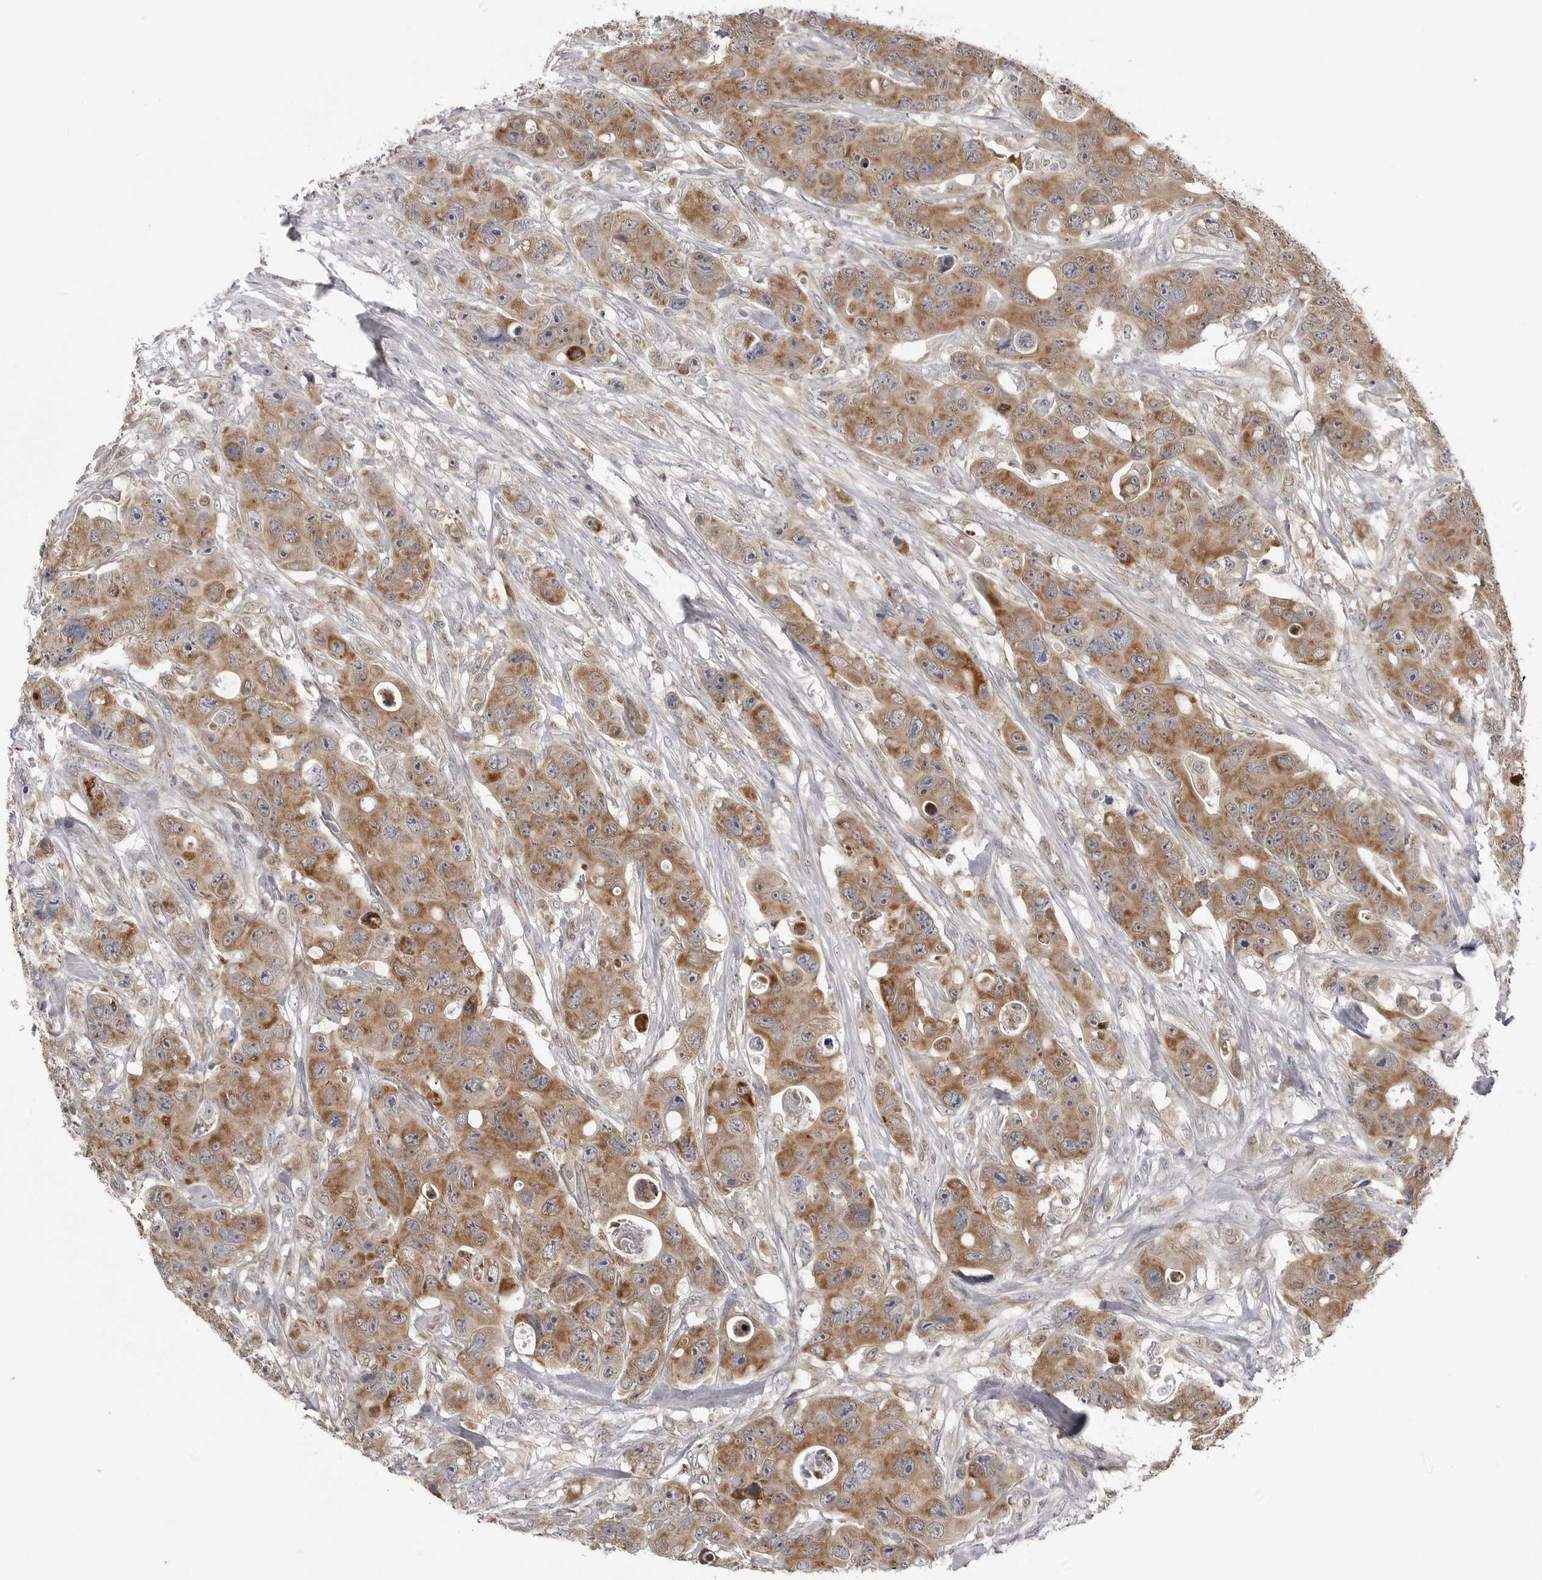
{"staining": {"intensity": "moderate", "quantity": ">75%", "location": "cytoplasmic/membranous"}, "tissue": "colorectal cancer", "cell_type": "Tumor cells", "image_type": "cancer", "snomed": [{"axis": "morphology", "description": "Adenocarcinoma, NOS"}, {"axis": "topography", "description": "Colon"}], "caption": "Moderate cytoplasmic/membranous protein positivity is seen in approximately >75% of tumor cells in adenocarcinoma (colorectal).", "gene": "FH", "patient": {"sex": "female", "age": 46}}